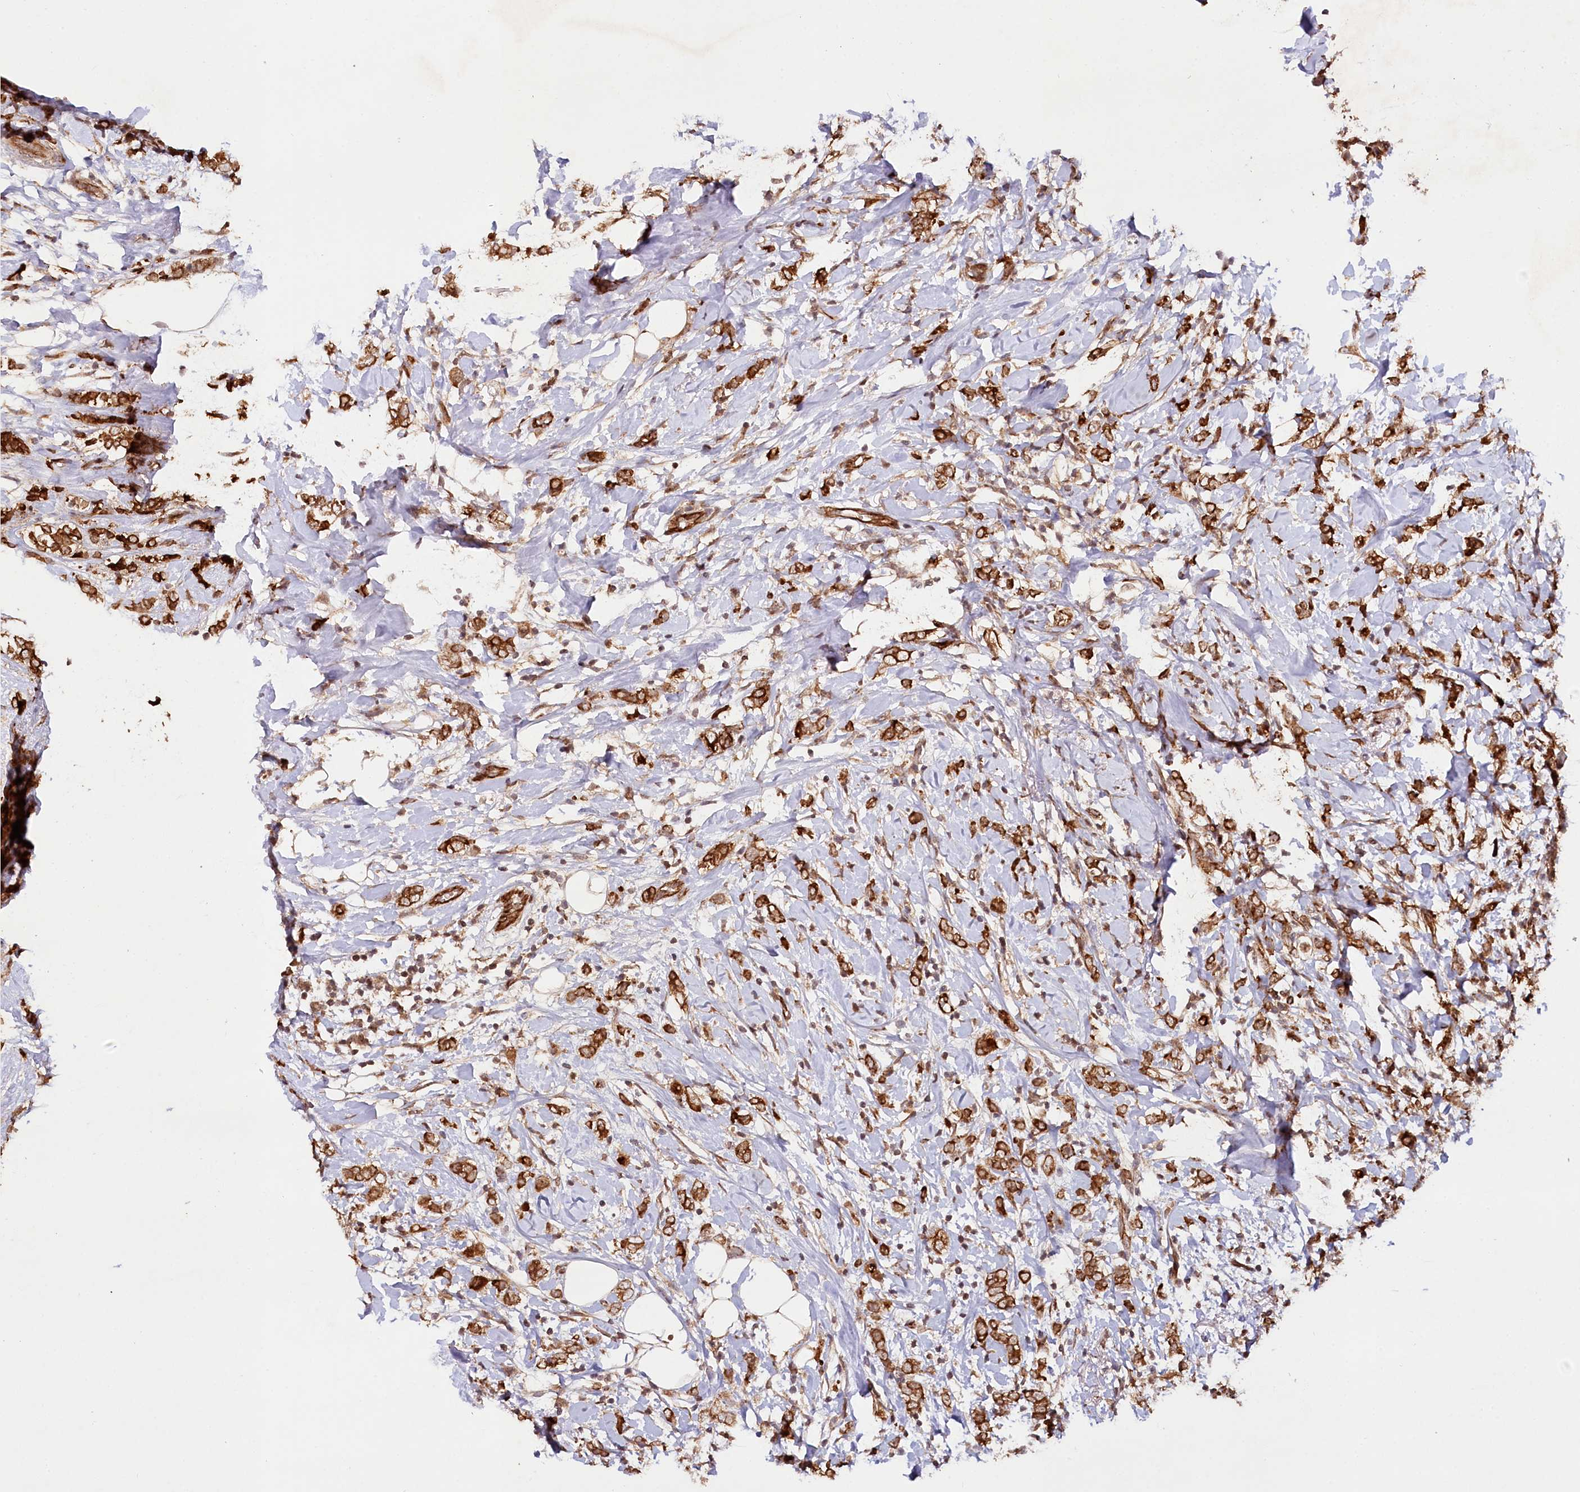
{"staining": {"intensity": "strong", "quantity": ">75%", "location": "cytoplasmic/membranous"}, "tissue": "breast cancer", "cell_type": "Tumor cells", "image_type": "cancer", "snomed": [{"axis": "morphology", "description": "Normal tissue, NOS"}, {"axis": "morphology", "description": "Lobular carcinoma"}, {"axis": "topography", "description": "Breast"}], "caption": "About >75% of tumor cells in breast lobular carcinoma show strong cytoplasmic/membranous protein expression as visualized by brown immunohistochemical staining.", "gene": "ALKBH8", "patient": {"sex": "female", "age": 47}}